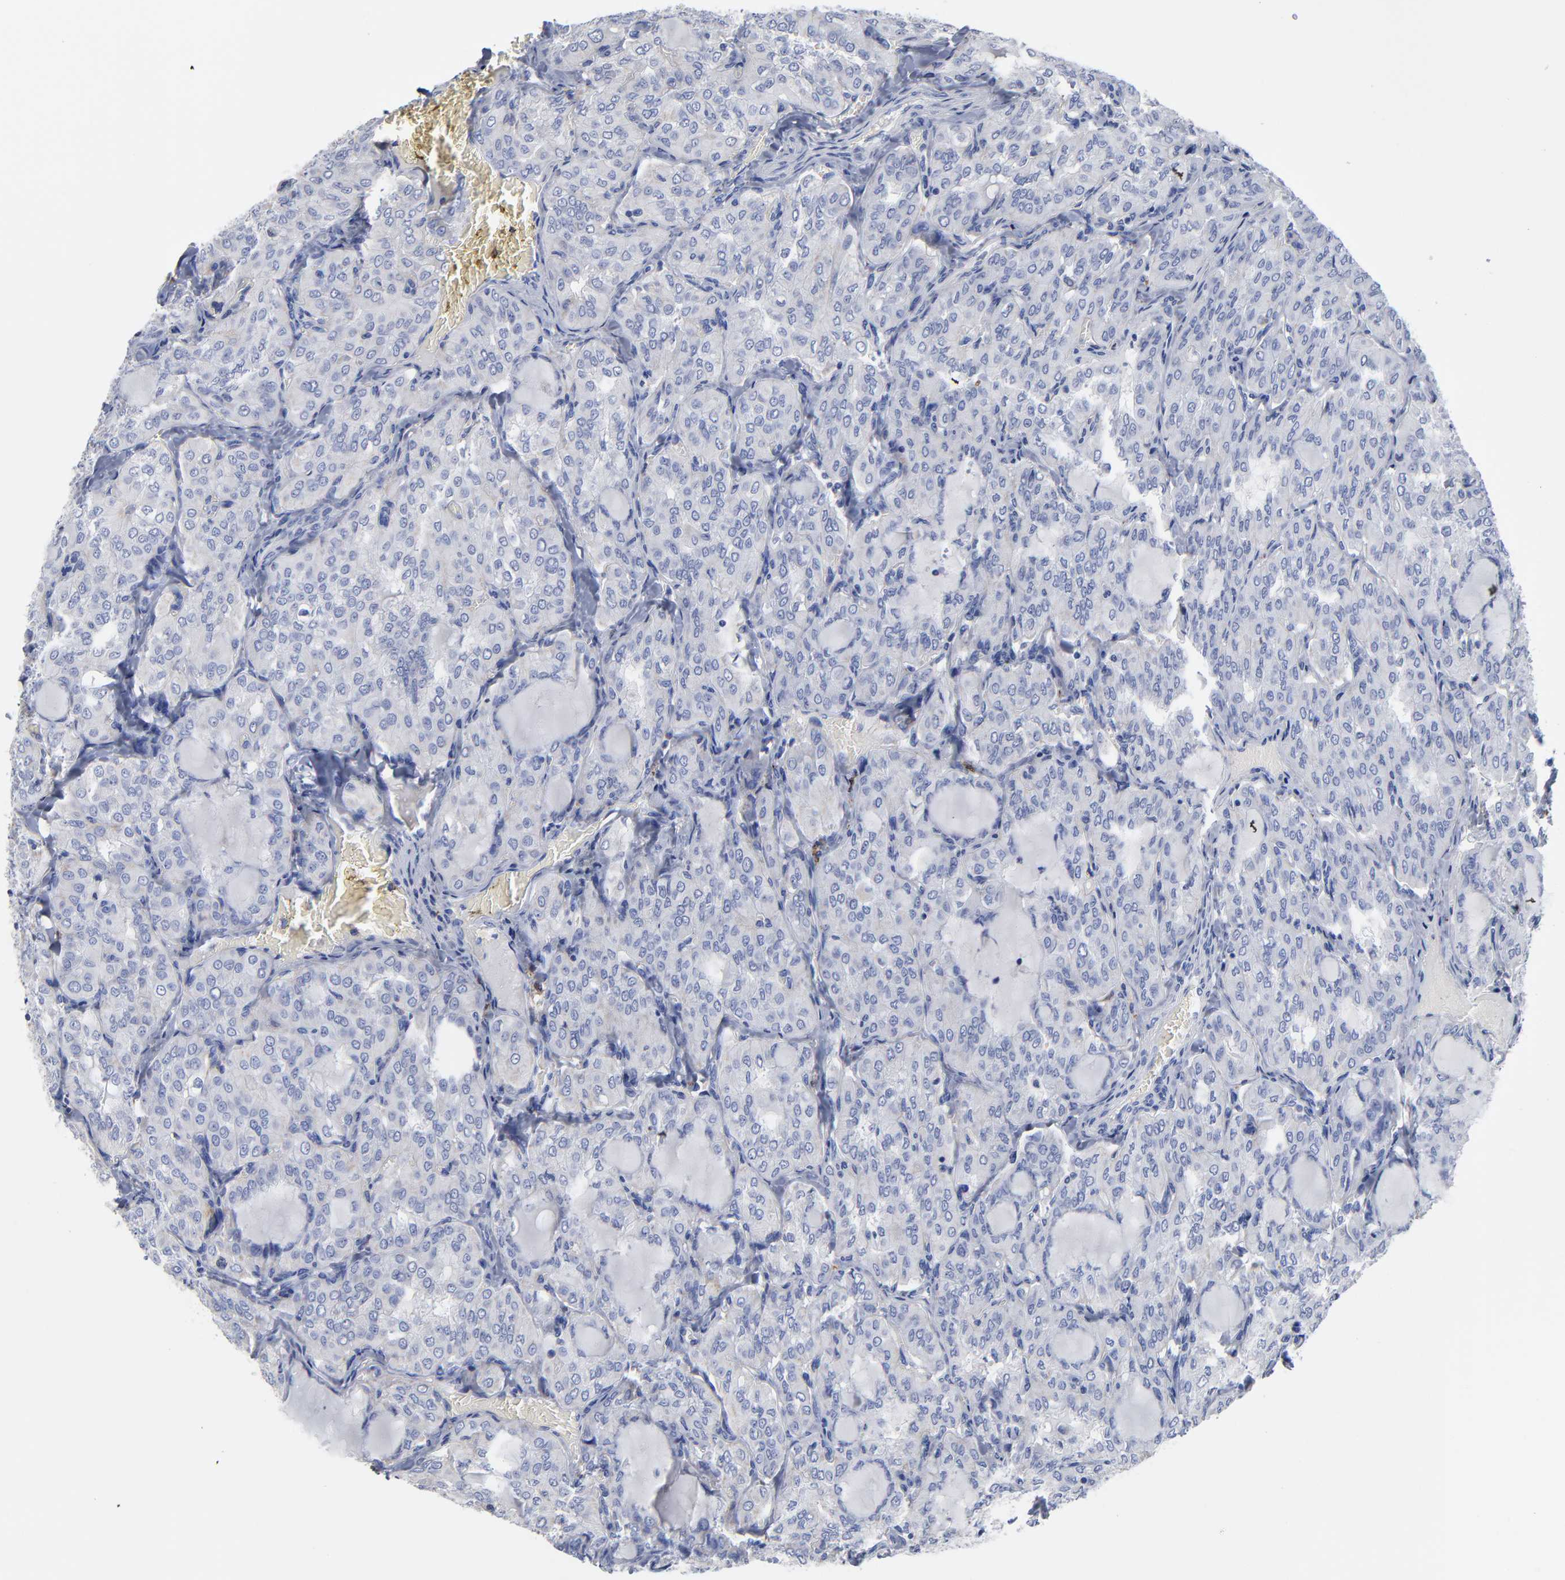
{"staining": {"intensity": "negative", "quantity": "none", "location": "none"}, "tissue": "thyroid cancer", "cell_type": "Tumor cells", "image_type": "cancer", "snomed": [{"axis": "morphology", "description": "Papillary adenocarcinoma, NOS"}, {"axis": "topography", "description": "Thyroid gland"}], "caption": "Thyroid cancer was stained to show a protein in brown. There is no significant positivity in tumor cells.", "gene": "PTP4A1", "patient": {"sex": "male", "age": 20}}